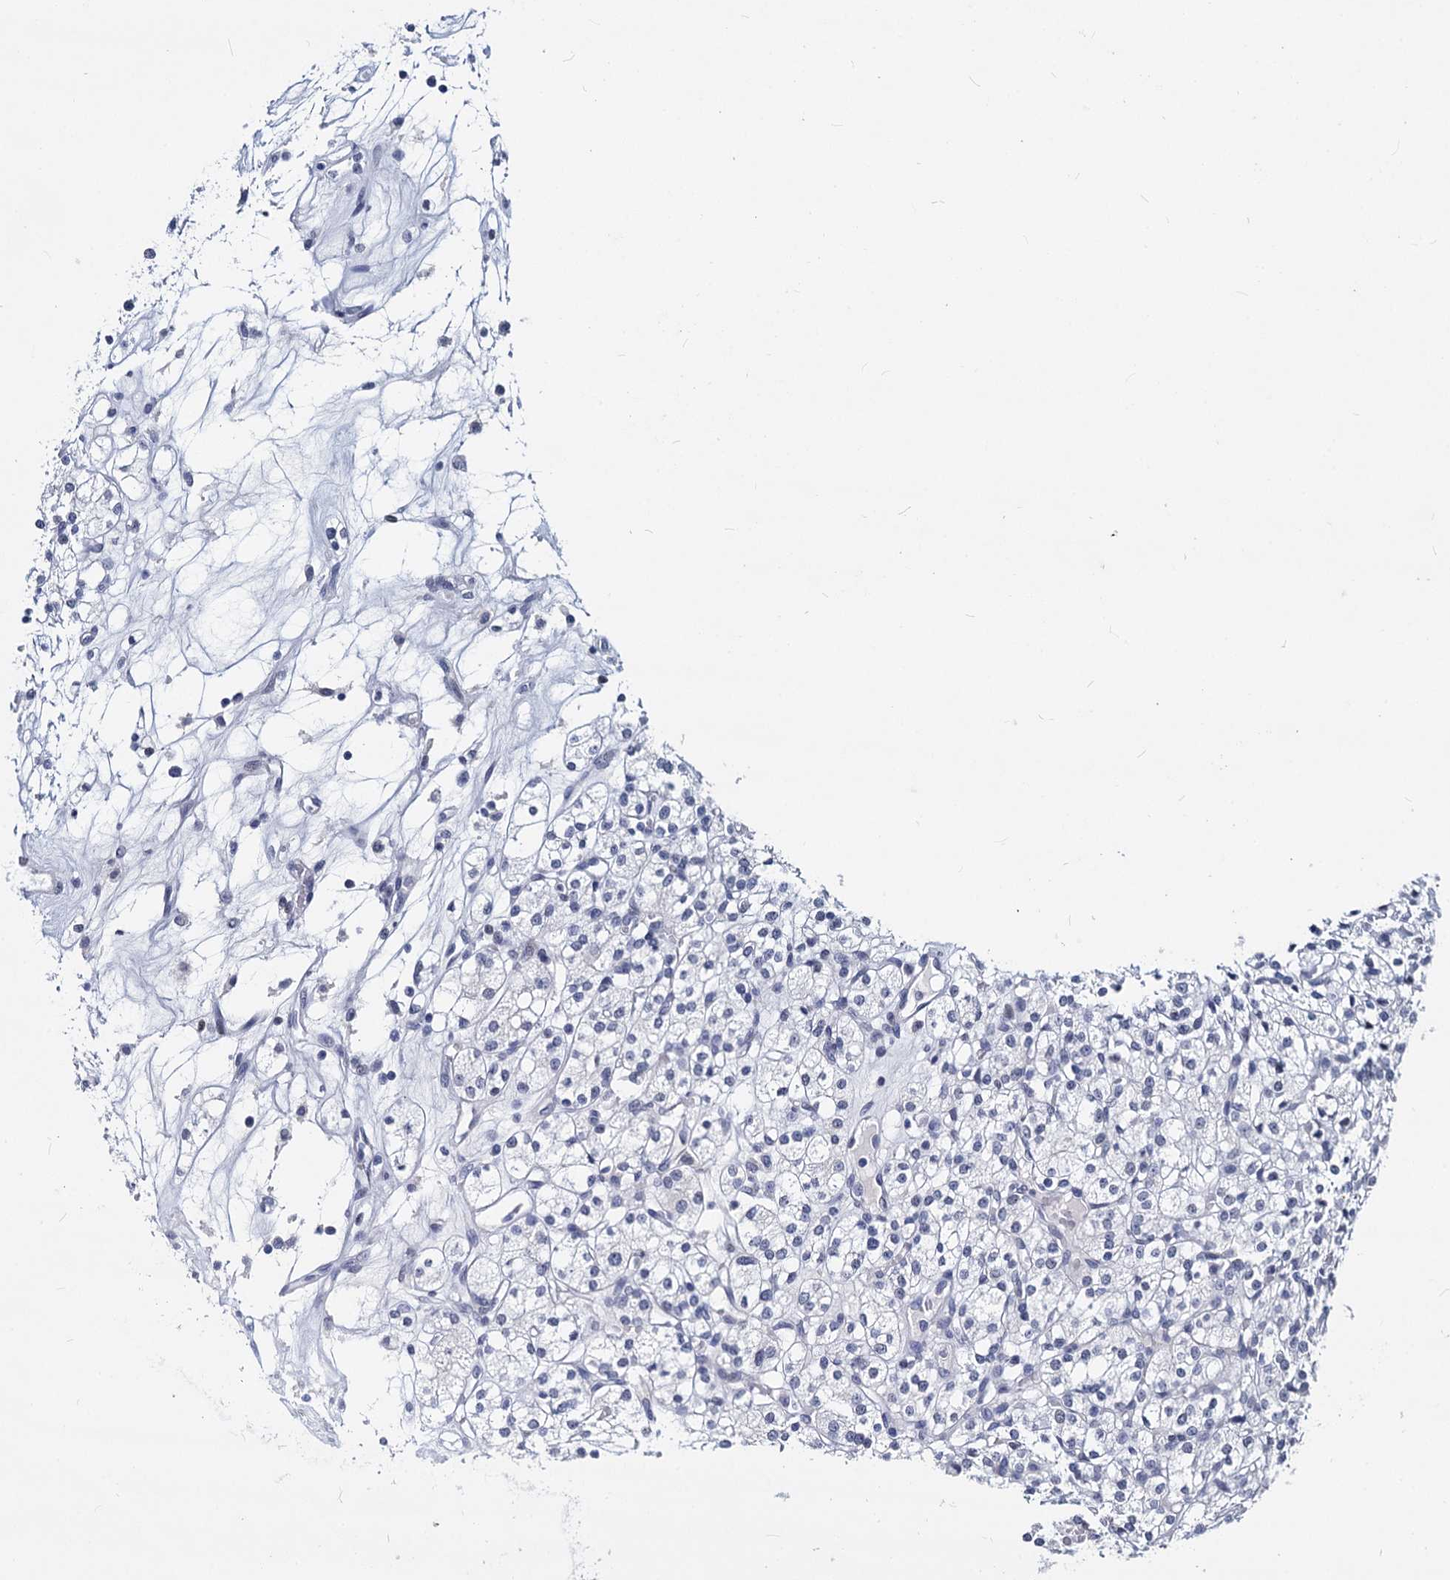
{"staining": {"intensity": "negative", "quantity": "none", "location": "none"}, "tissue": "renal cancer", "cell_type": "Tumor cells", "image_type": "cancer", "snomed": [{"axis": "morphology", "description": "Adenocarcinoma, NOS"}, {"axis": "topography", "description": "Kidney"}], "caption": "There is no significant expression in tumor cells of adenocarcinoma (renal).", "gene": "MAGEA4", "patient": {"sex": "male", "age": 77}}